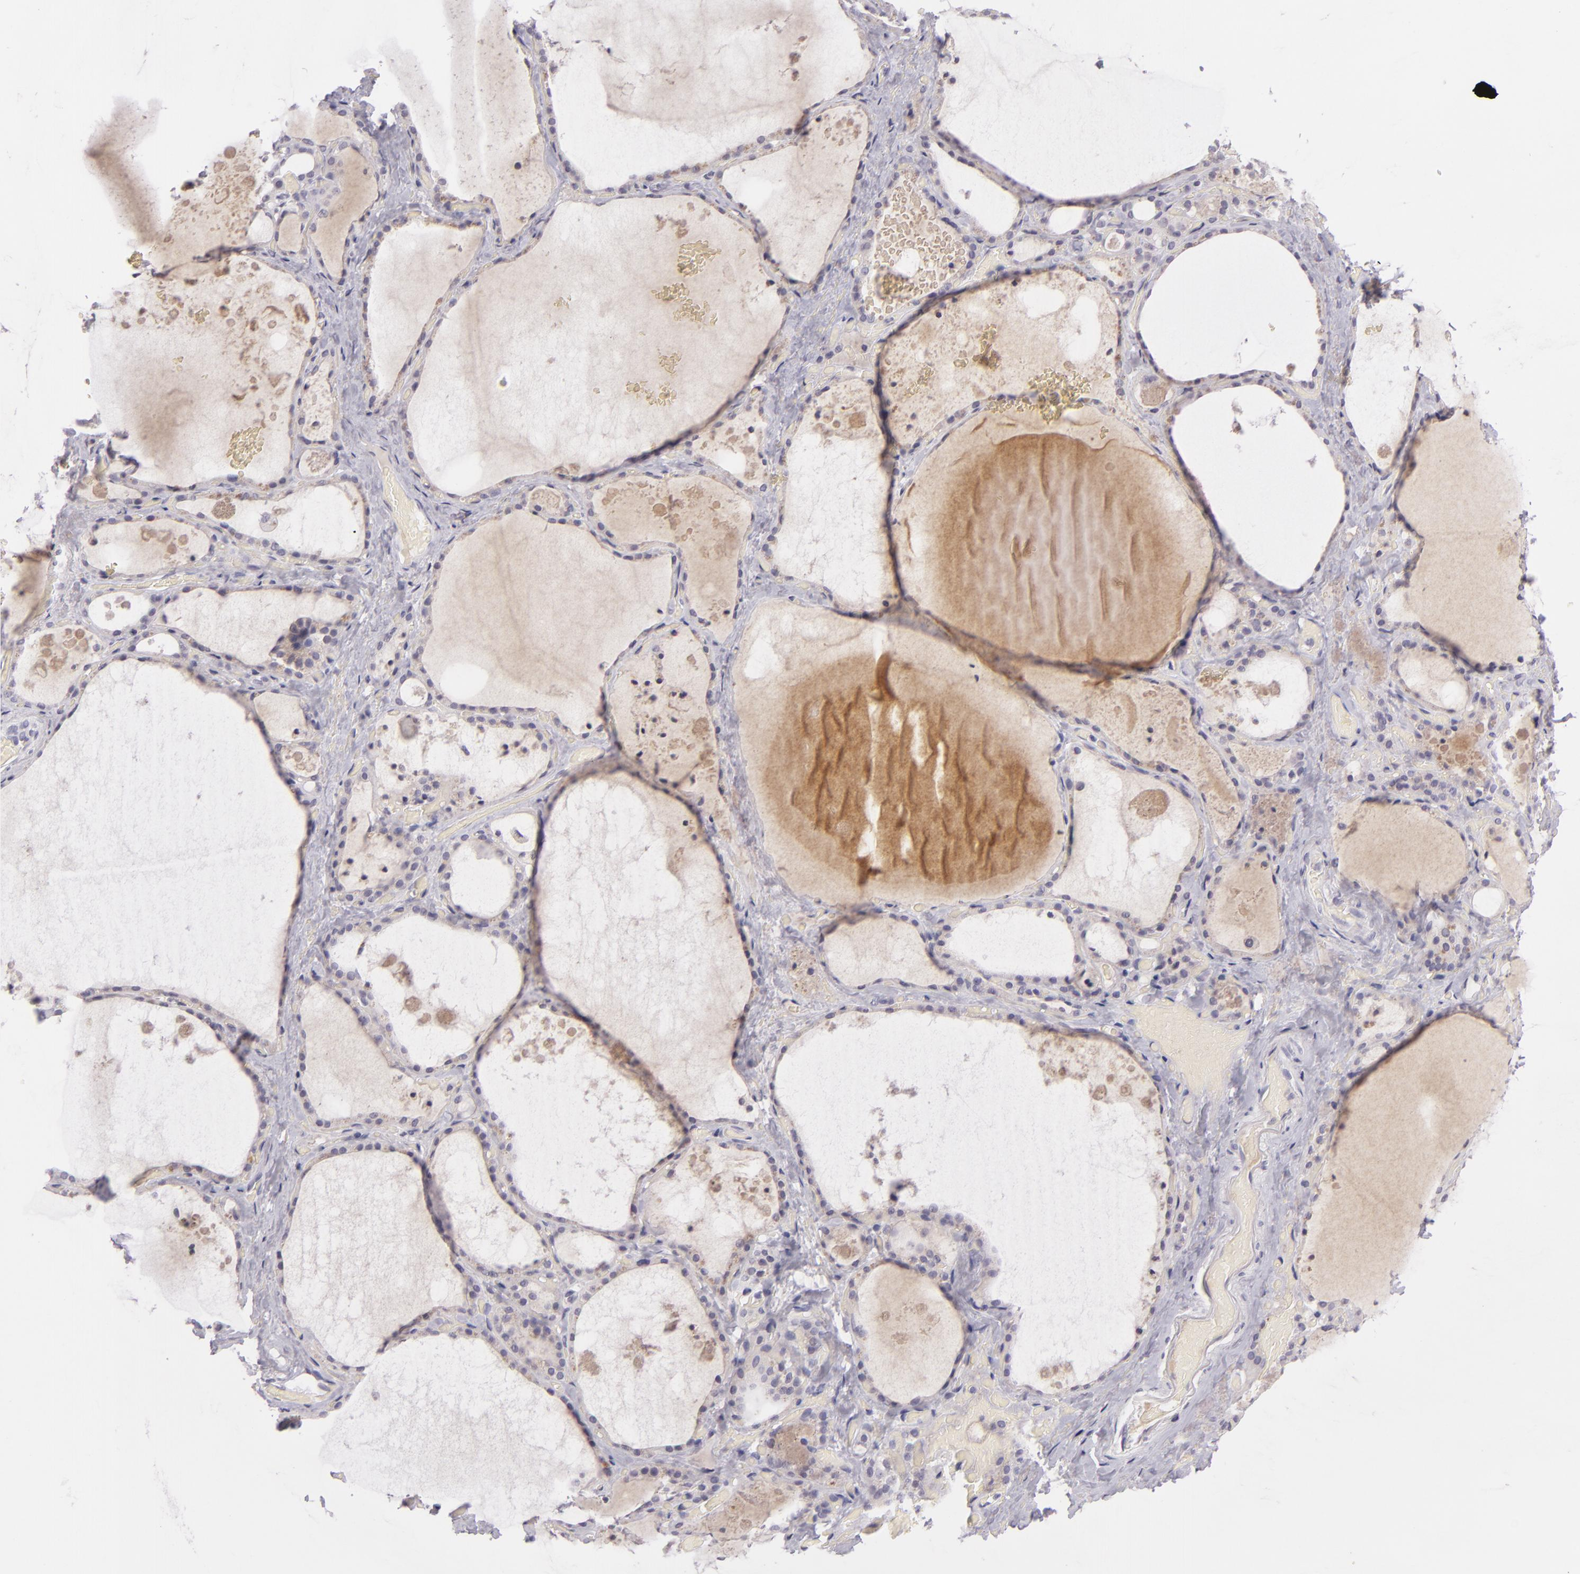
{"staining": {"intensity": "weak", "quantity": "25%-75%", "location": "cytoplasmic/membranous"}, "tissue": "thyroid gland", "cell_type": "Glandular cells", "image_type": "normal", "snomed": [{"axis": "morphology", "description": "Normal tissue, NOS"}, {"axis": "topography", "description": "Thyroid gland"}], "caption": "This image shows IHC staining of benign human thyroid gland, with low weak cytoplasmic/membranous staining in approximately 25%-75% of glandular cells.", "gene": "DAG1", "patient": {"sex": "male", "age": 61}}